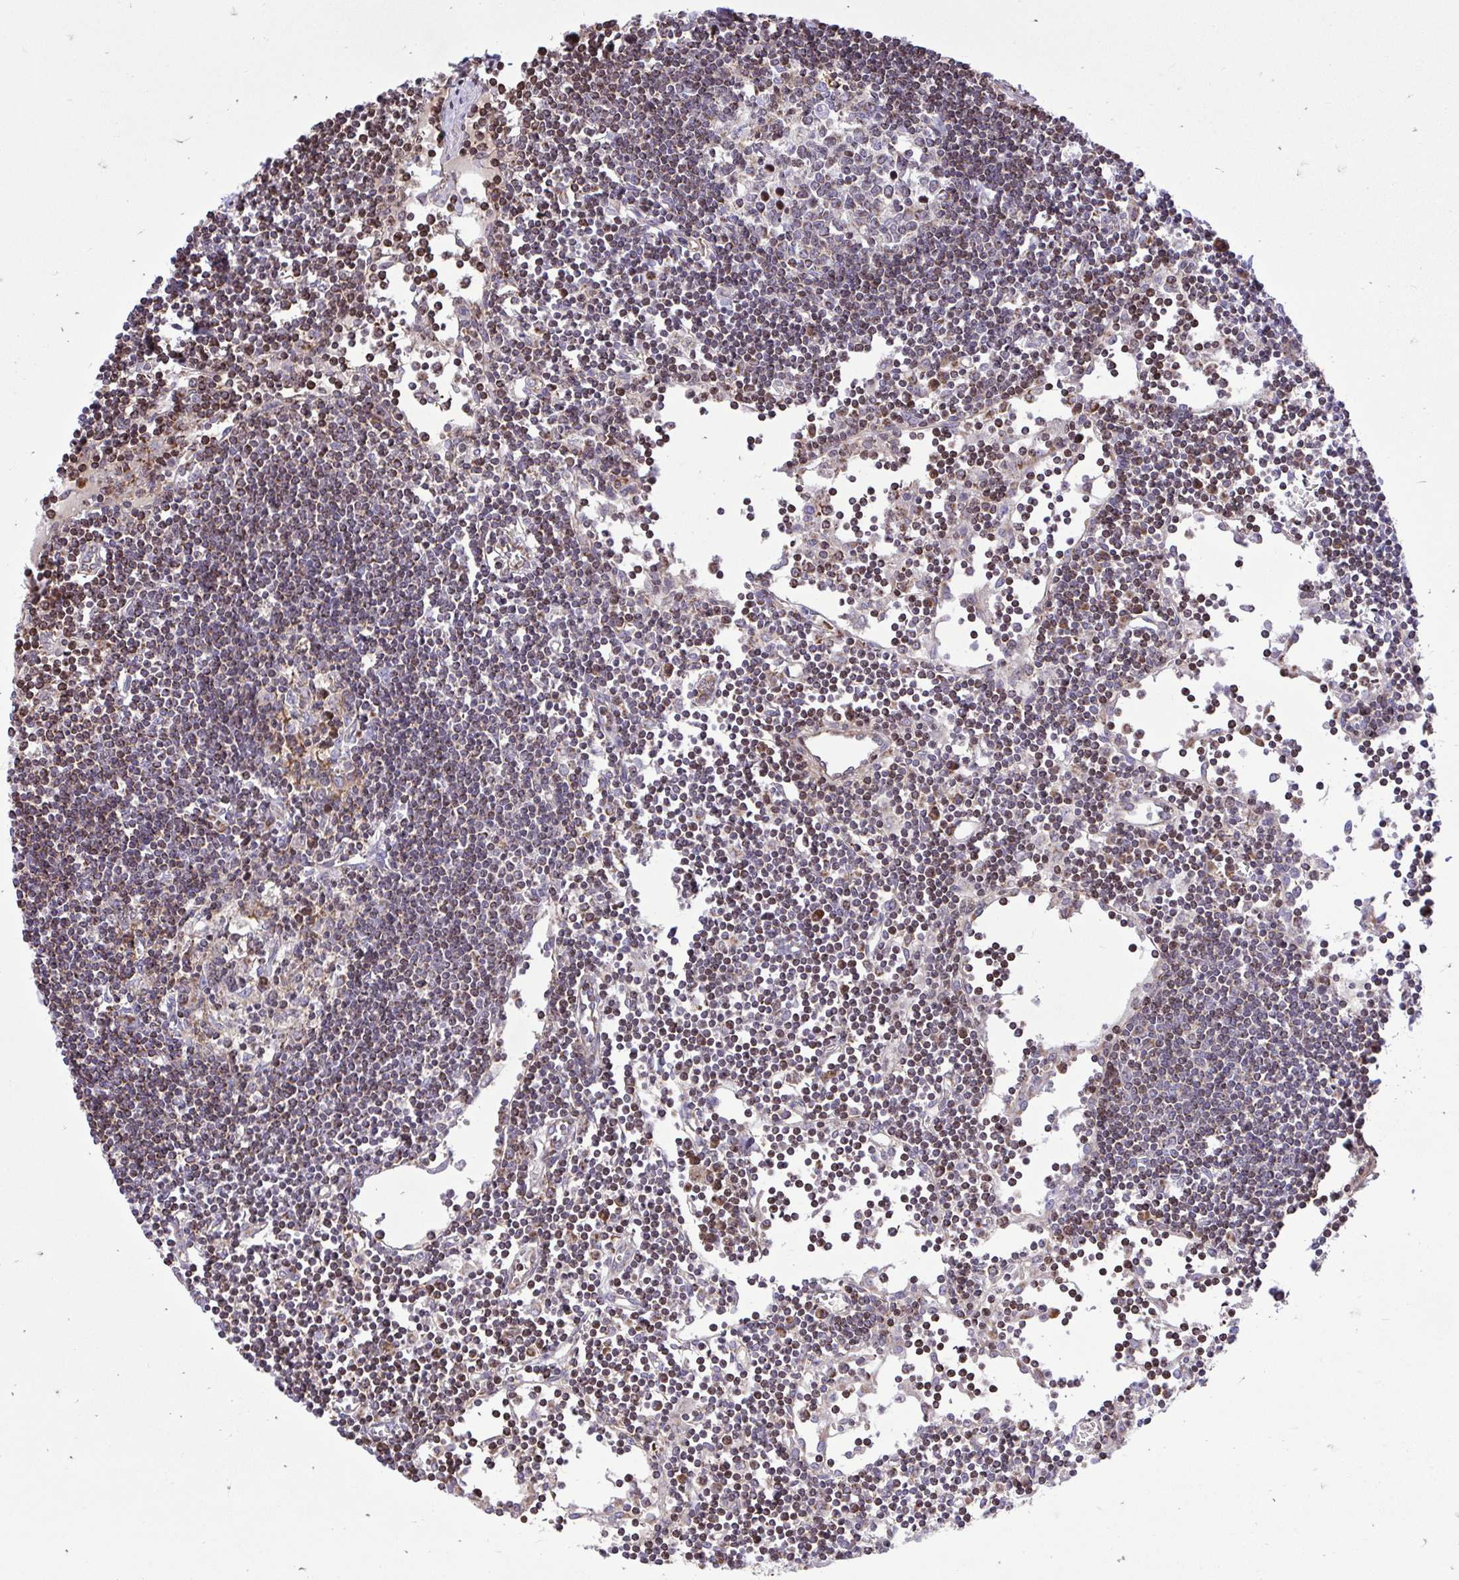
{"staining": {"intensity": "weak", "quantity": "25%-75%", "location": "cytoplasmic/membranous"}, "tissue": "lymph node", "cell_type": "Germinal center cells", "image_type": "normal", "snomed": [{"axis": "morphology", "description": "Normal tissue, NOS"}, {"axis": "topography", "description": "Lymph node"}], "caption": "The immunohistochemical stain shows weak cytoplasmic/membranous positivity in germinal center cells of normal lymph node.", "gene": "ATP13A2", "patient": {"sex": "female", "age": 65}}